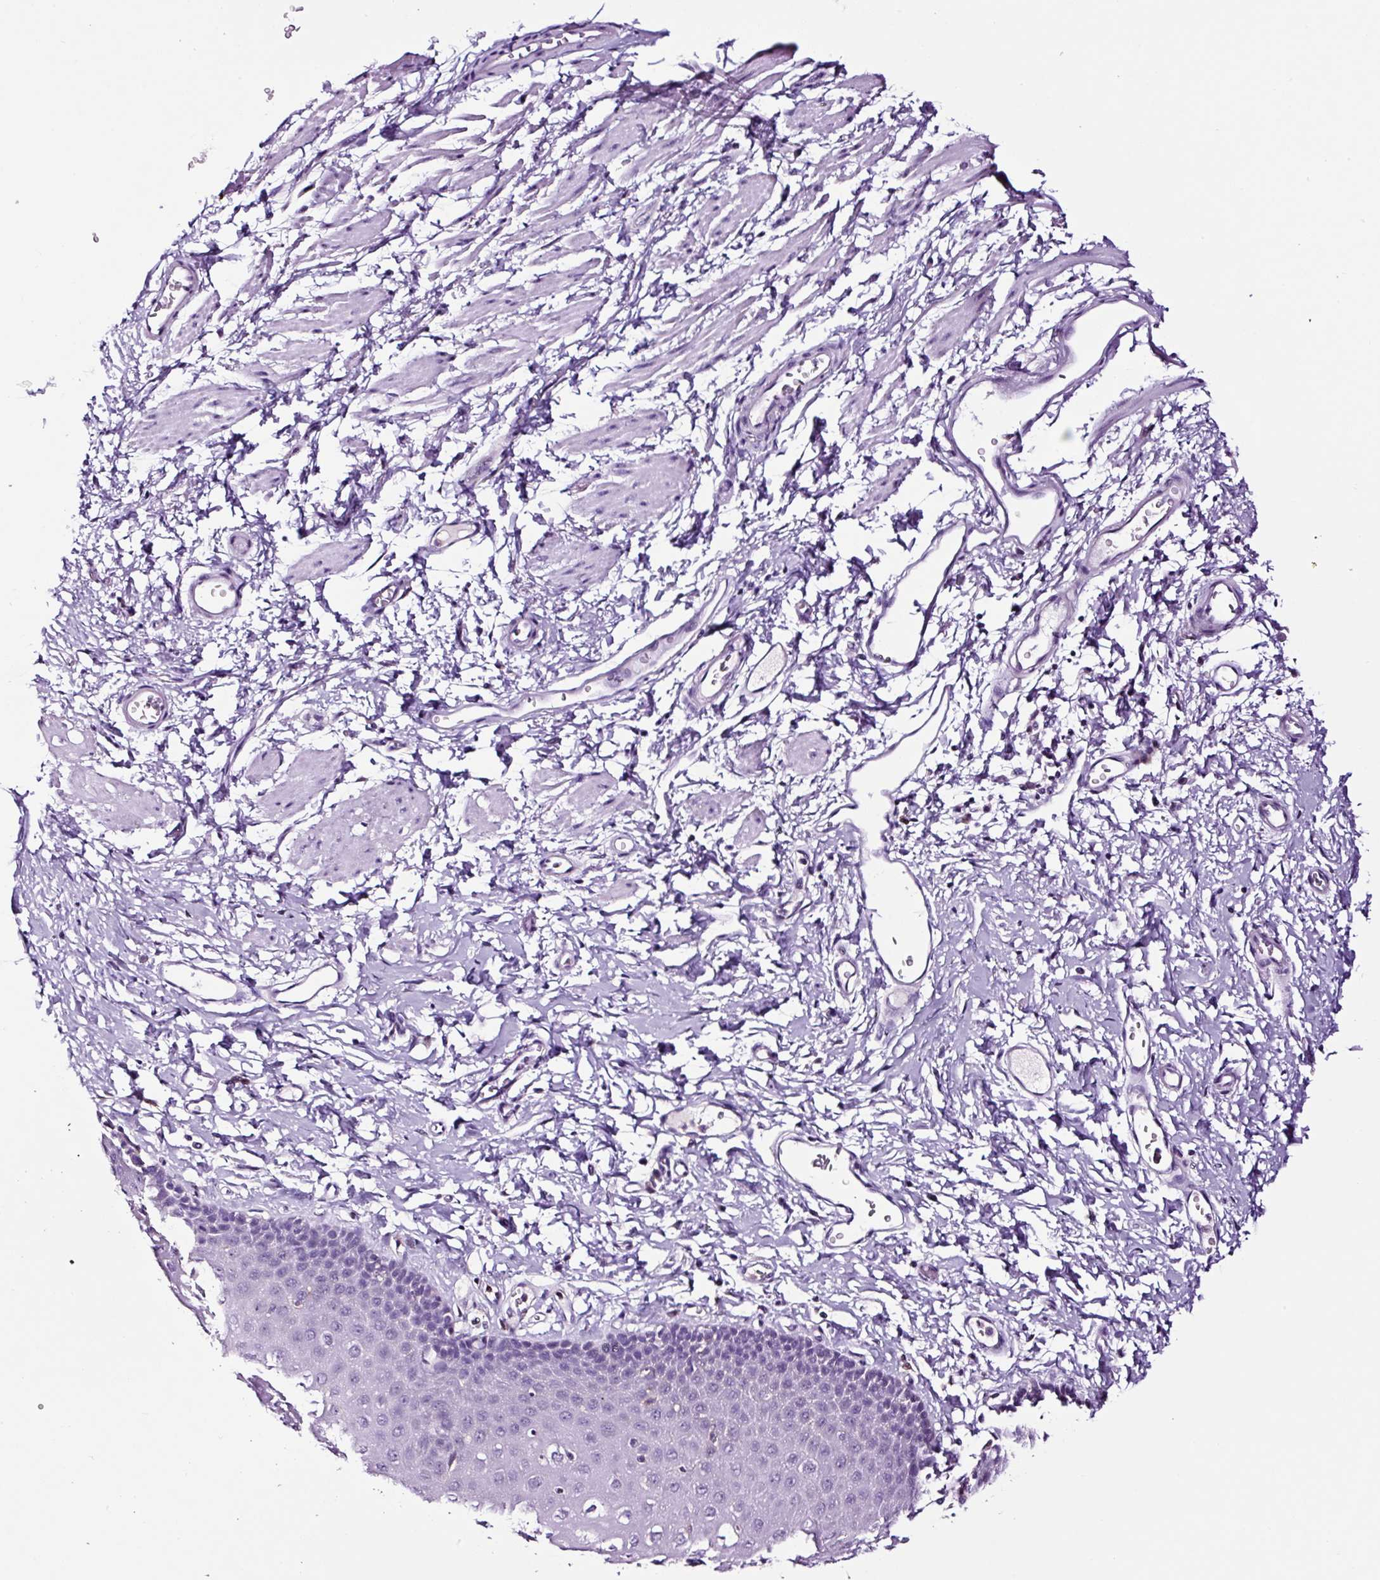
{"staining": {"intensity": "negative", "quantity": "none", "location": "none"}, "tissue": "esophagus", "cell_type": "Squamous epithelial cells", "image_type": "normal", "snomed": [{"axis": "morphology", "description": "Normal tissue, NOS"}, {"axis": "topography", "description": "Esophagus"}], "caption": "There is no significant positivity in squamous epithelial cells of esophagus. (Immunohistochemistry, brightfield microscopy, high magnification).", "gene": "TAFA3", "patient": {"sex": "male", "age": 70}}